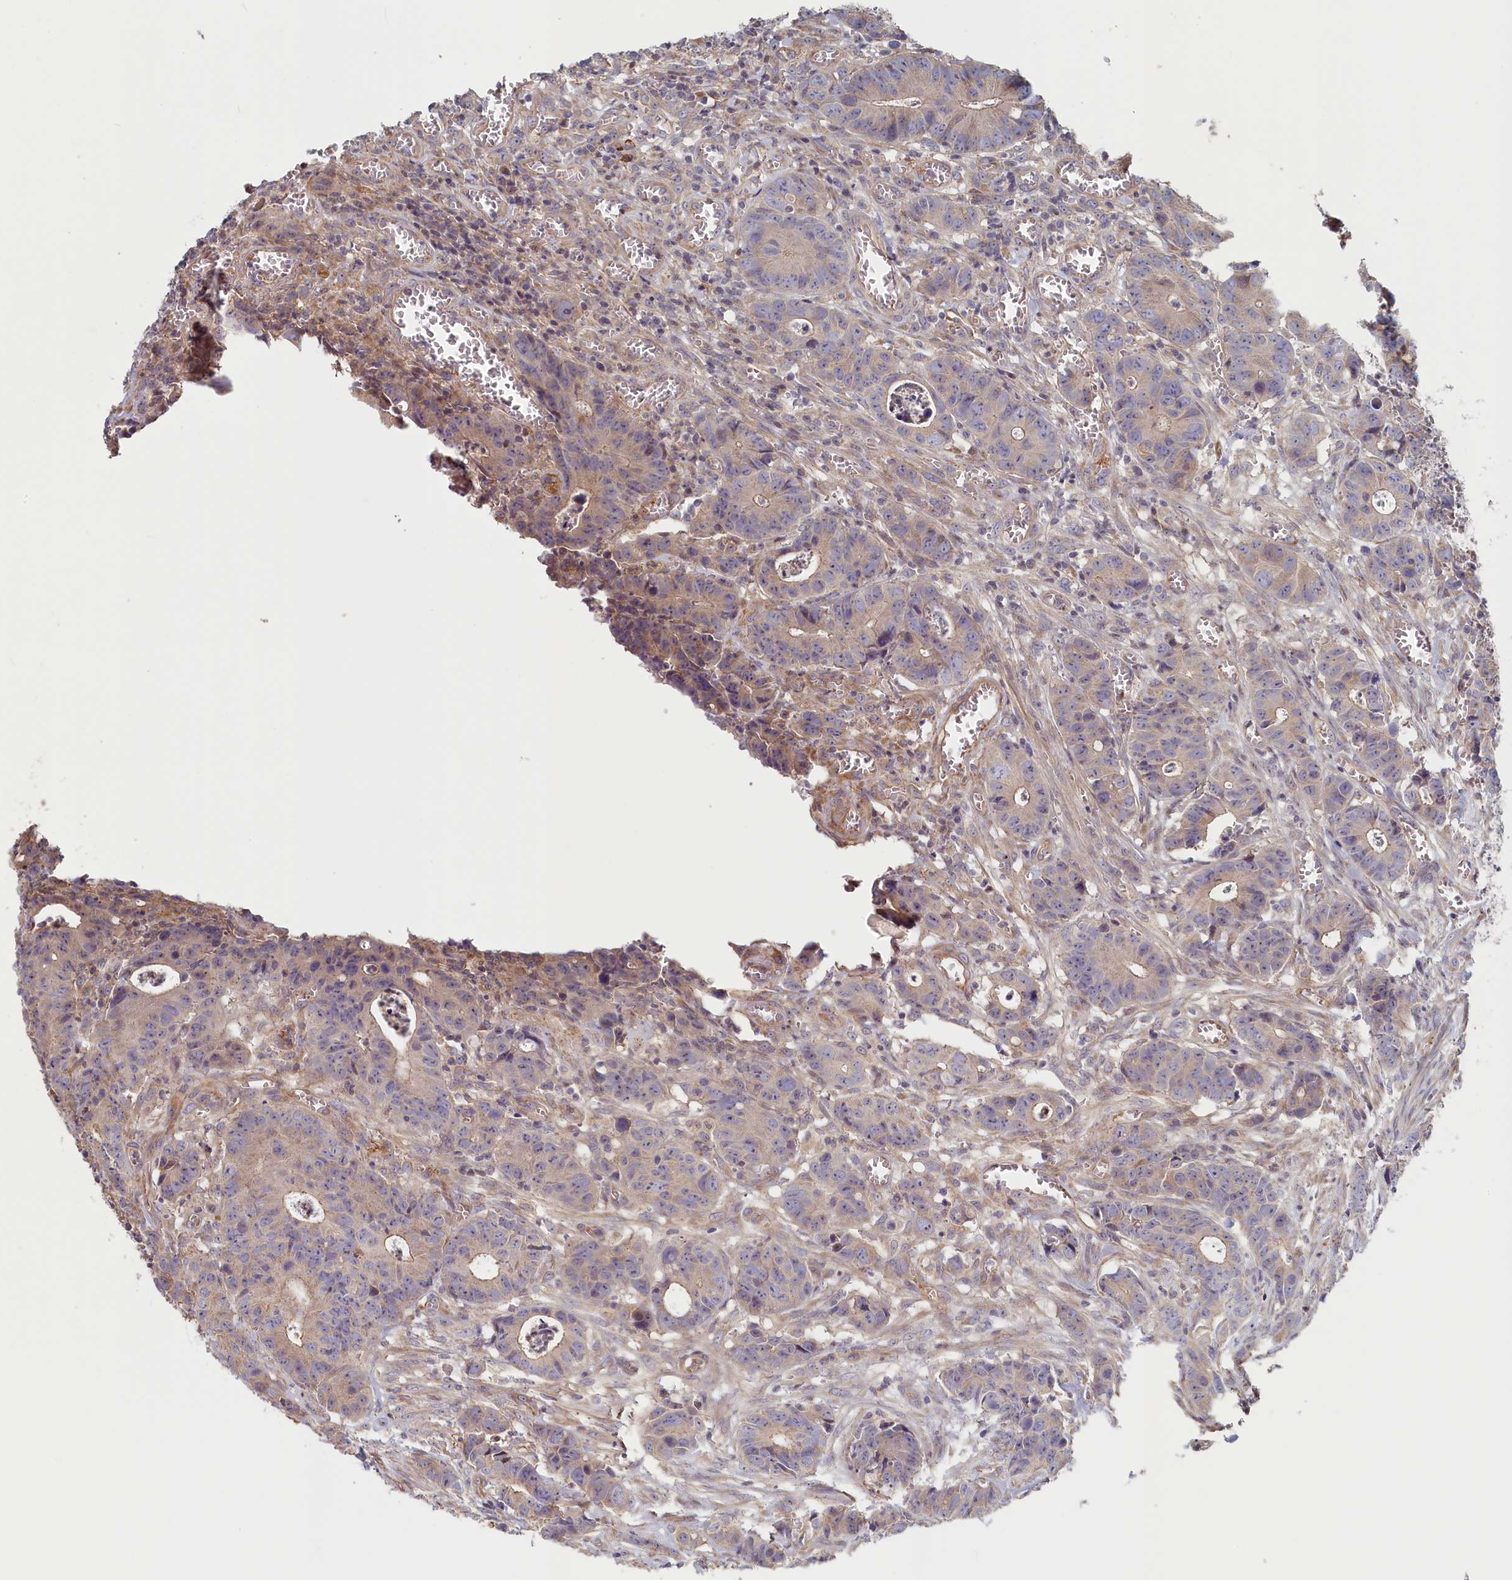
{"staining": {"intensity": "weak", "quantity": "<25%", "location": "cytoplasmic/membranous"}, "tissue": "colorectal cancer", "cell_type": "Tumor cells", "image_type": "cancer", "snomed": [{"axis": "morphology", "description": "Adenocarcinoma, NOS"}, {"axis": "topography", "description": "Colon"}], "caption": "The micrograph demonstrates no significant staining in tumor cells of colorectal cancer (adenocarcinoma). The staining is performed using DAB (3,3'-diaminobenzidine) brown chromogen with nuclei counter-stained in using hematoxylin.", "gene": "INTS4", "patient": {"sex": "female", "age": 57}}